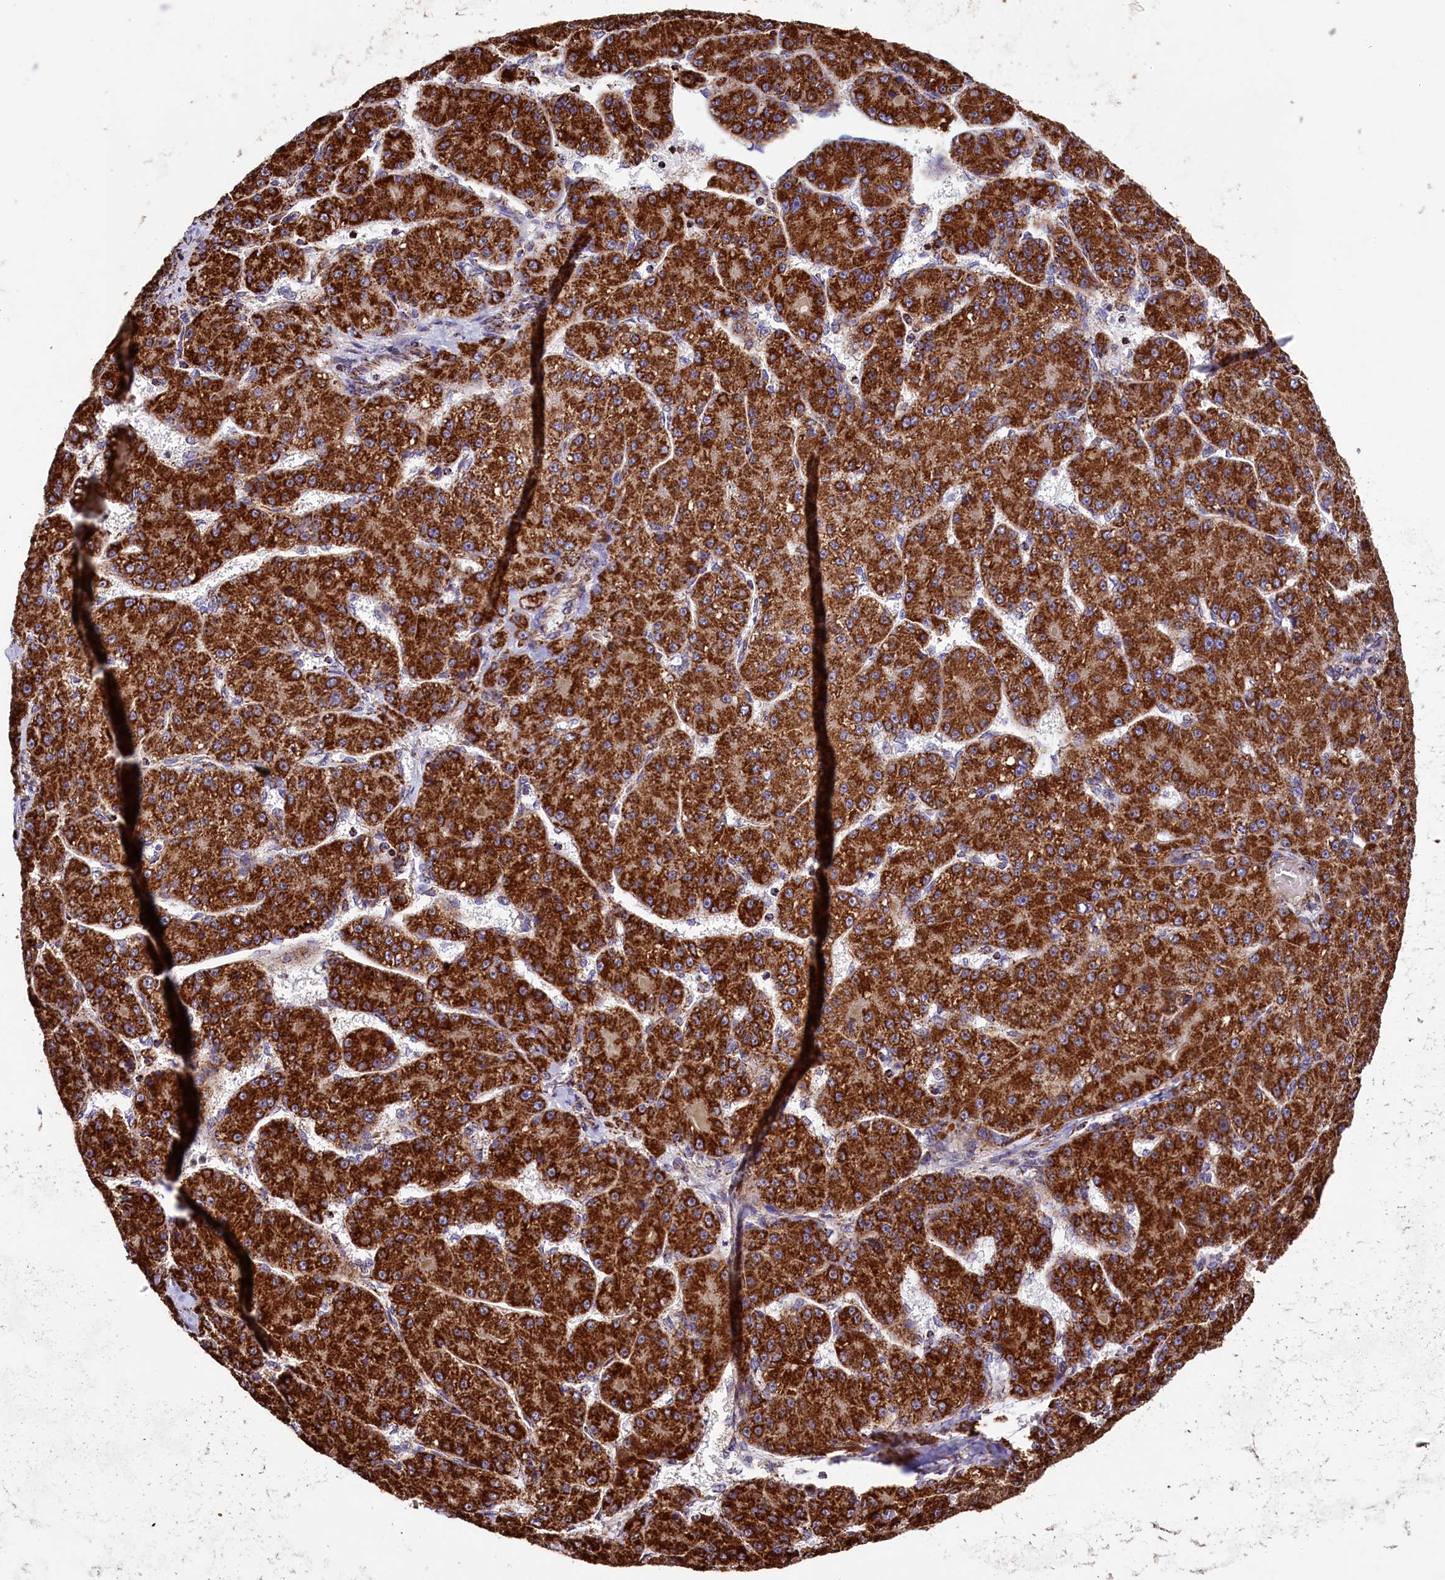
{"staining": {"intensity": "strong", "quantity": ">75%", "location": "cytoplasmic/membranous"}, "tissue": "liver cancer", "cell_type": "Tumor cells", "image_type": "cancer", "snomed": [{"axis": "morphology", "description": "Carcinoma, Hepatocellular, NOS"}, {"axis": "topography", "description": "Liver"}], "caption": "Liver cancer (hepatocellular carcinoma) stained with DAB IHC shows high levels of strong cytoplasmic/membranous positivity in about >75% of tumor cells.", "gene": "KLC2", "patient": {"sex": "male", "age": 67}}